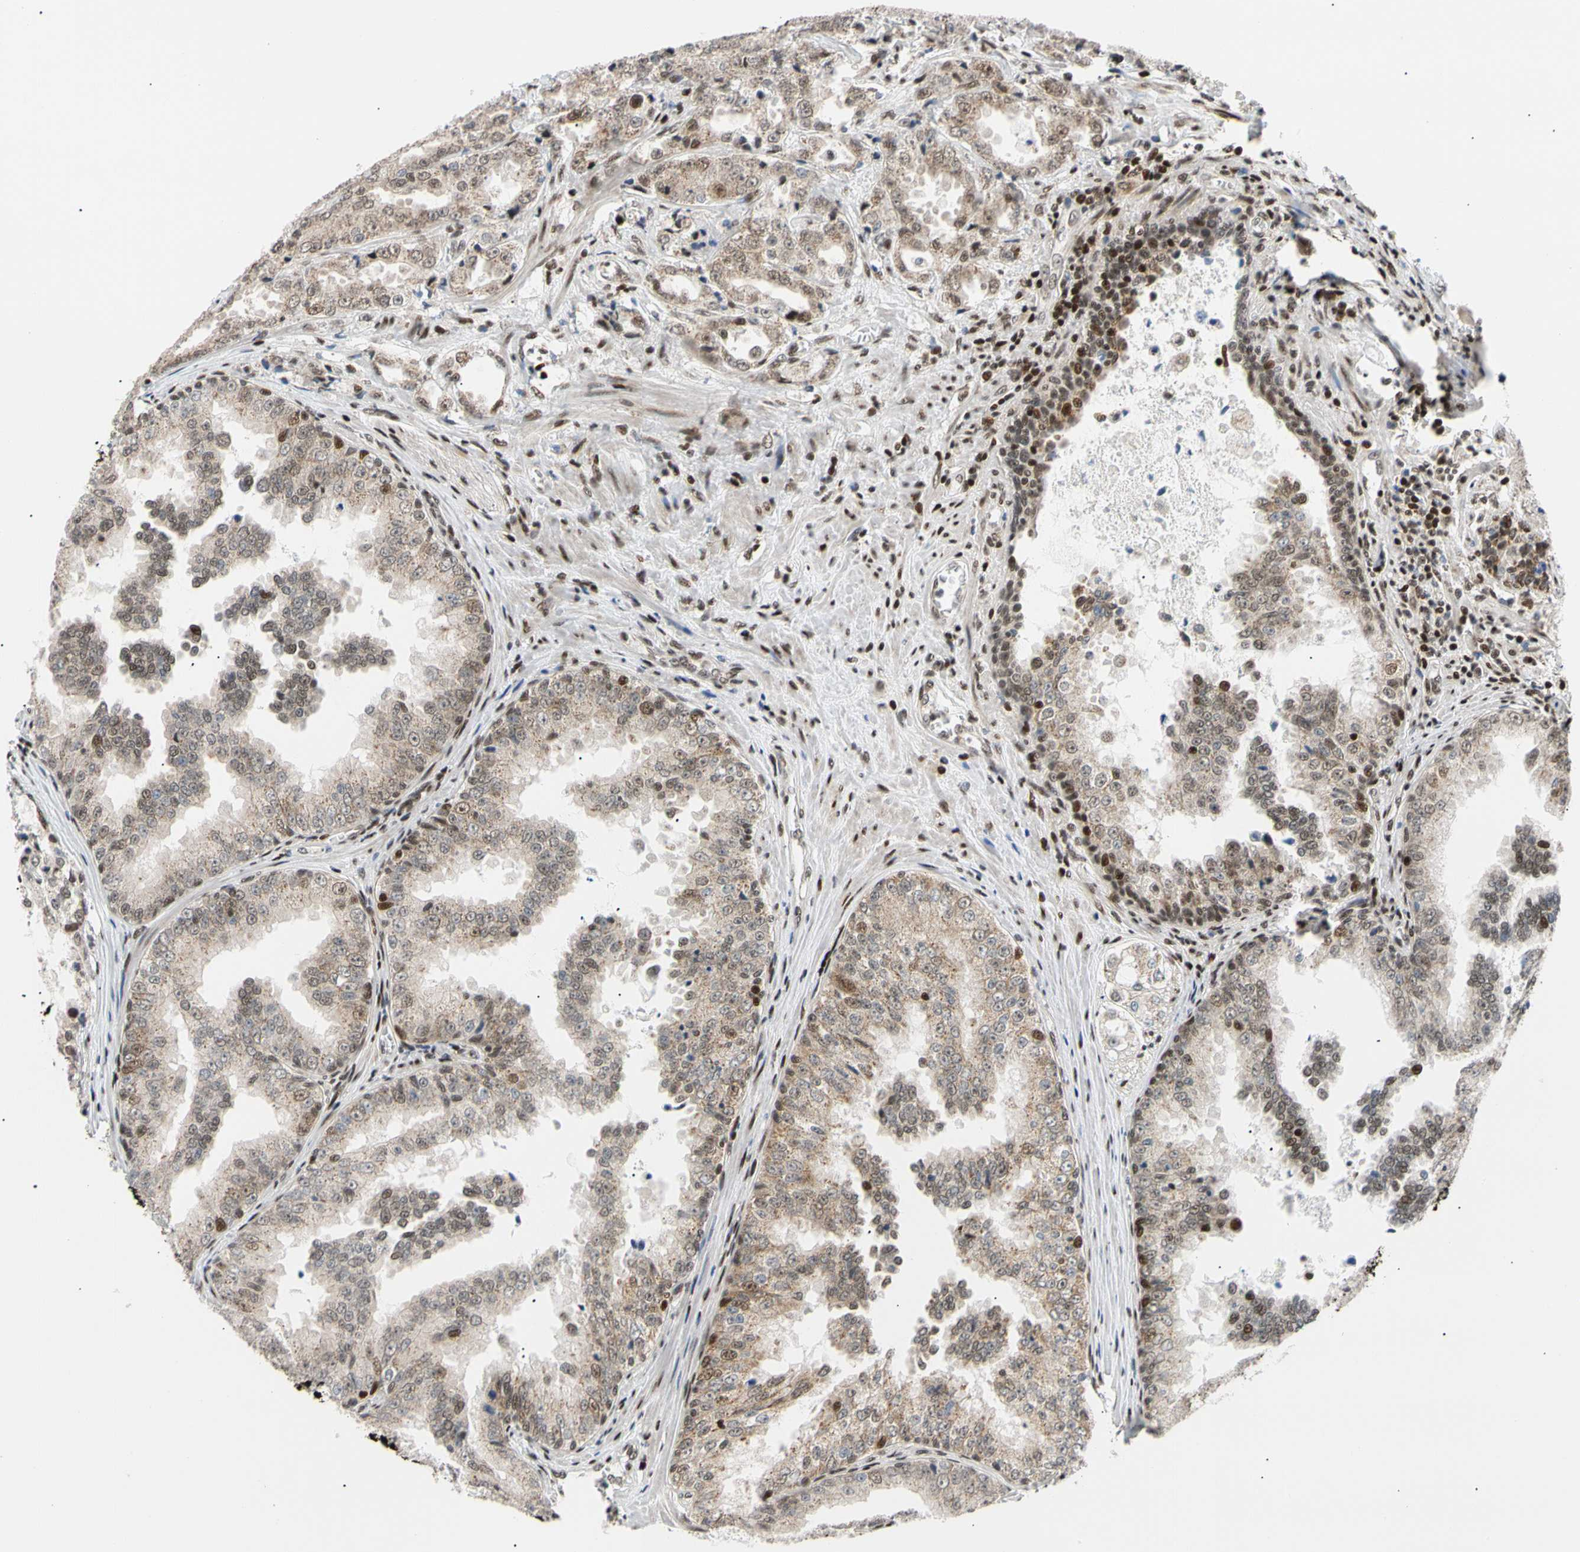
{"staining": {"intensity": "weak", "quantity": "25%-75%", "location": "cytoplasmic/membranous,nuclear"}, "tissue": "prostate cancer", "cell_type": "Tumor cells", "image_type": "cancer", "snomed": [{"axis": "morphology", "description": "Adenocarcinoma, High grade"}, {"axis": "topography", "description": "Prostate"}], "caption": "Protein expression analysis of high-grade adenocarcinoma (prostate) displays weak cytoplasmic/membranous and nuclear positivity in approximately 25%-75% of tumor cells.", "gene": "E2F1", "patient": {"sex": "male", "age": 73}}